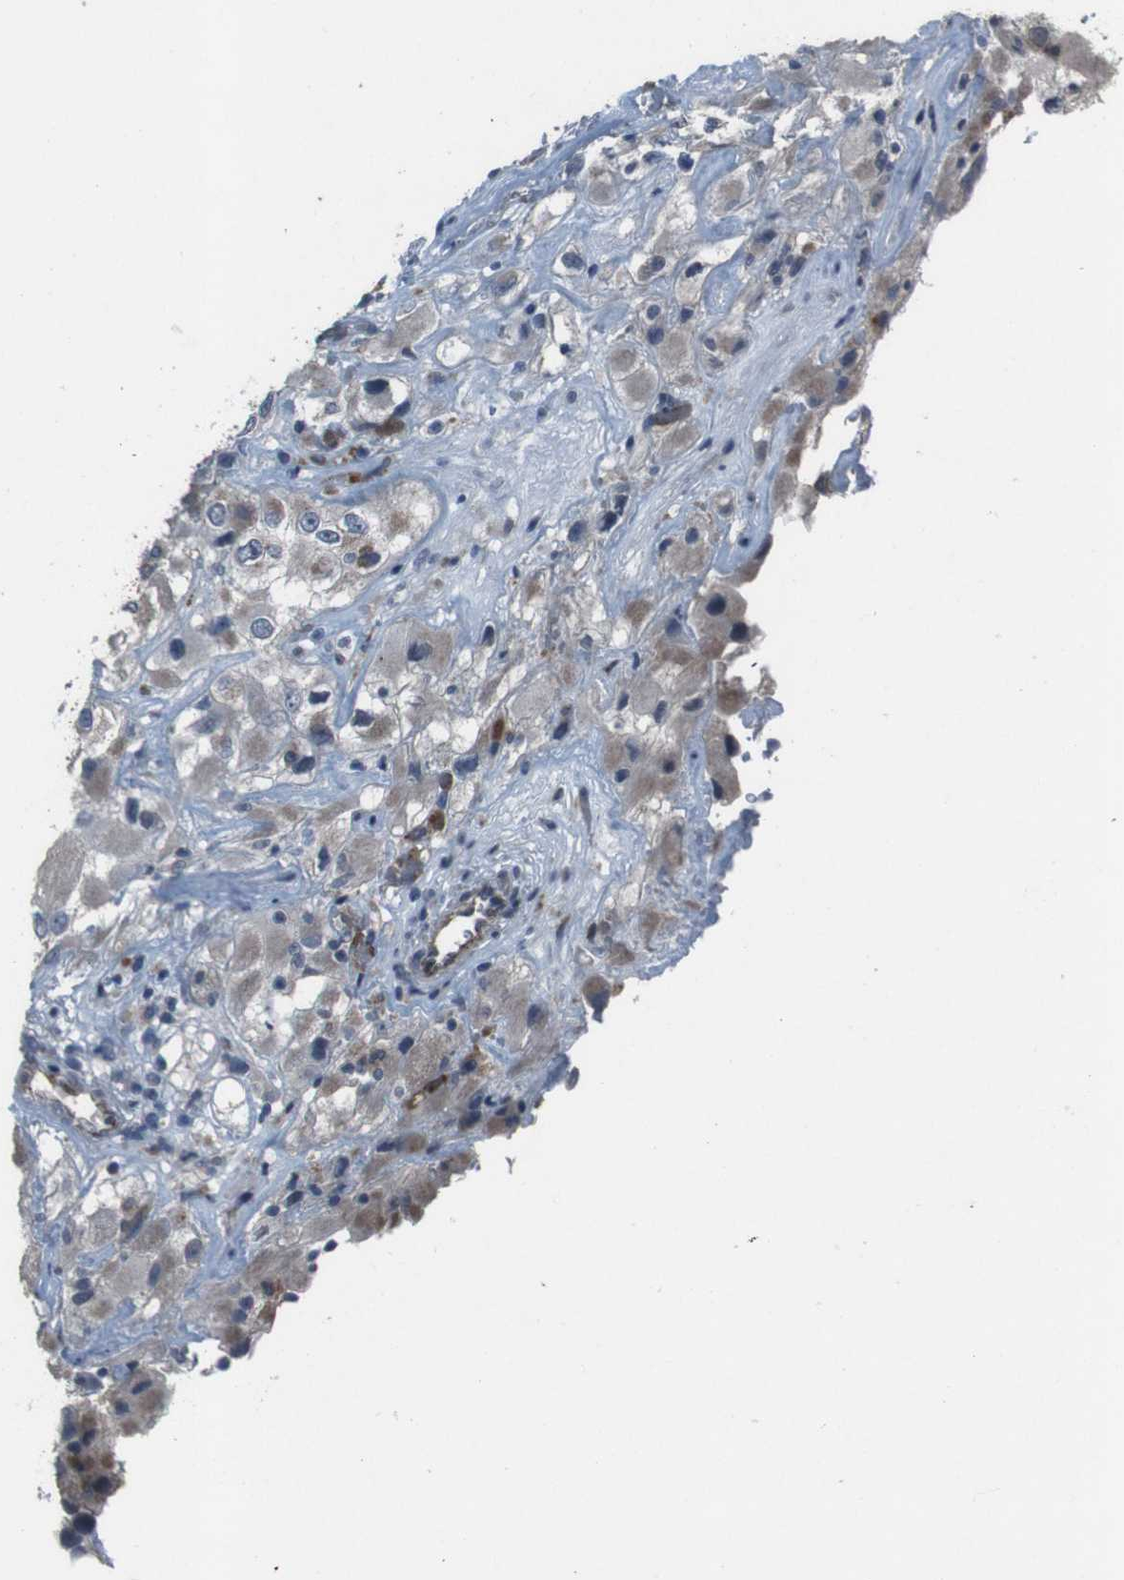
{"staining": {"intensity": "moderate", "quantity": ">75%", "location": "cytoplasmic/membranous"}, "tissue": "renal cancer", "cell_type": "Tumor cells", "image_type": "cancer", "snomed": [{"axis": "morphology", "description": "Adenocarcinoma, NOS"}, {"axis": "topography", "description": "Kidney"}], "caption": "The image demonstrates staining of adenocarcinoma (renal), revealing moderate cytoplasmic/membranous protein expression (brown color) within tumor cells.", "gene": "EFNA5", "patient": {"sex": "female", "age": 52}}